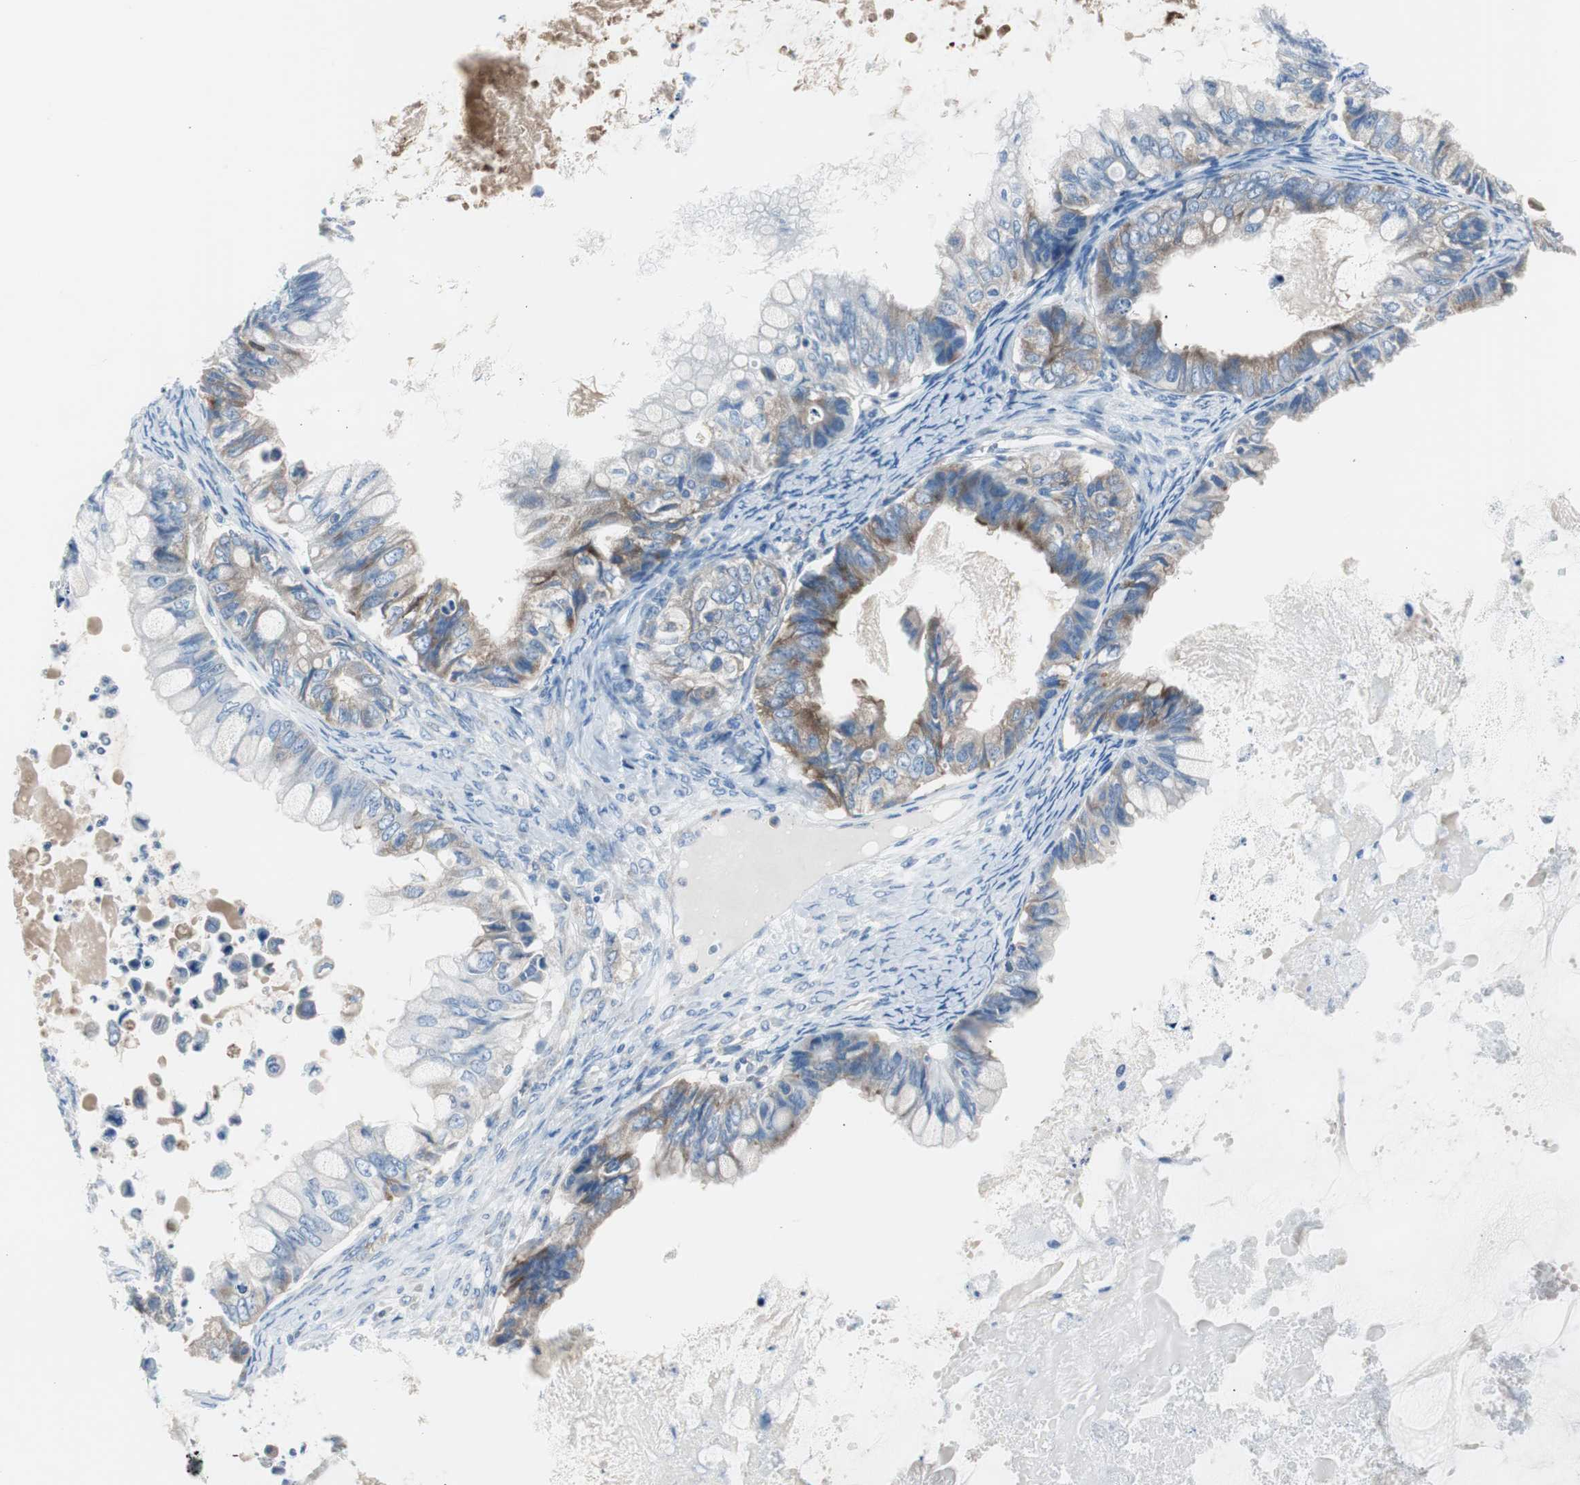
{"staining": {"intensity": "moderate", "quantity": "25%-75%", "location": "cytoplasmic/membranous"}, "tissue": "ovarian cancer", "cell_type": "Tumor cells", "image_type": "cancer", "snomed": [{"axis": "morphology", "description": "Cystadenocarcinoma, mucinous, NOS"}, {"axis": "topography", "description": "Ovary"}], "caption": "An IHC image of neoplastic tissue is shown. Protein staining in brown shows moderate cytoplasmic/membranous positivity in ovarian cancer (mucinous cystadenocarcinoma) within tumor cells.", "gene": "RPS12", "patient": {"sex": "female", "age": 80}}